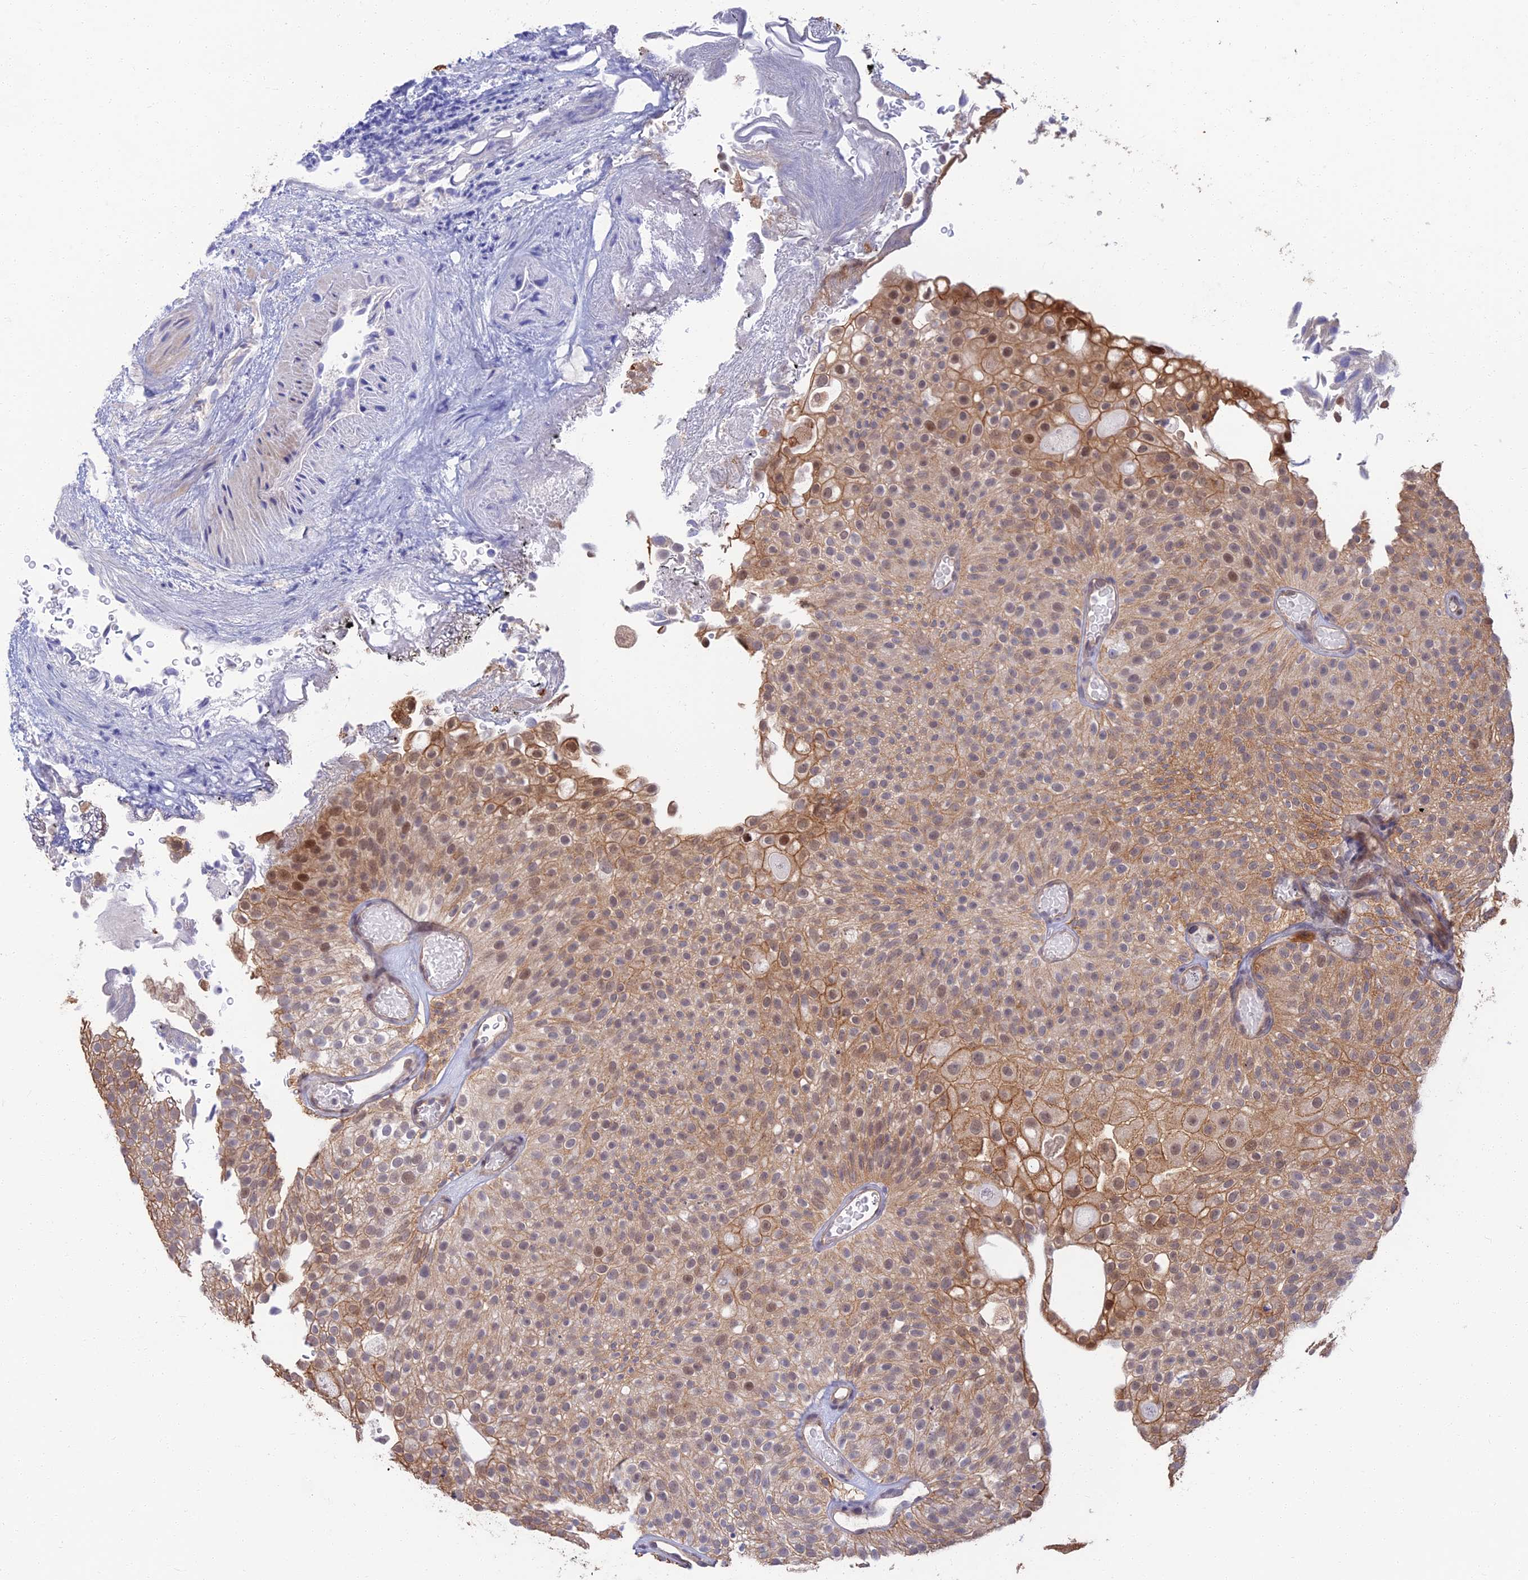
{"staining": {"intensity": "moderate", "quantity": "25%-75%", "location": "cytoplasmic/membranous,nuclear"}, "tissue": "urothelial cancer", "cell_type": "Tumor cells", "image_type": "cancer", "snomed": [{"axis": "morphology", "description": "Urothelial carcinoma, Low grade"}, {"axis": "topography", "description": "Urinary bladder"}], "caption": "An immunohistochemistry (IHC) histopathology image of tumor tissue is shown. Protein staining in brown labels moderate cytoplasmic/membranous and nuclear positivity in urothelial carcinoma (low-grade) within tumor cells. (Brightfield microscopy of DAB IHC at high magnification).", "gene": "LRRN3", "patient": {"sex": "male", "age": 78}}